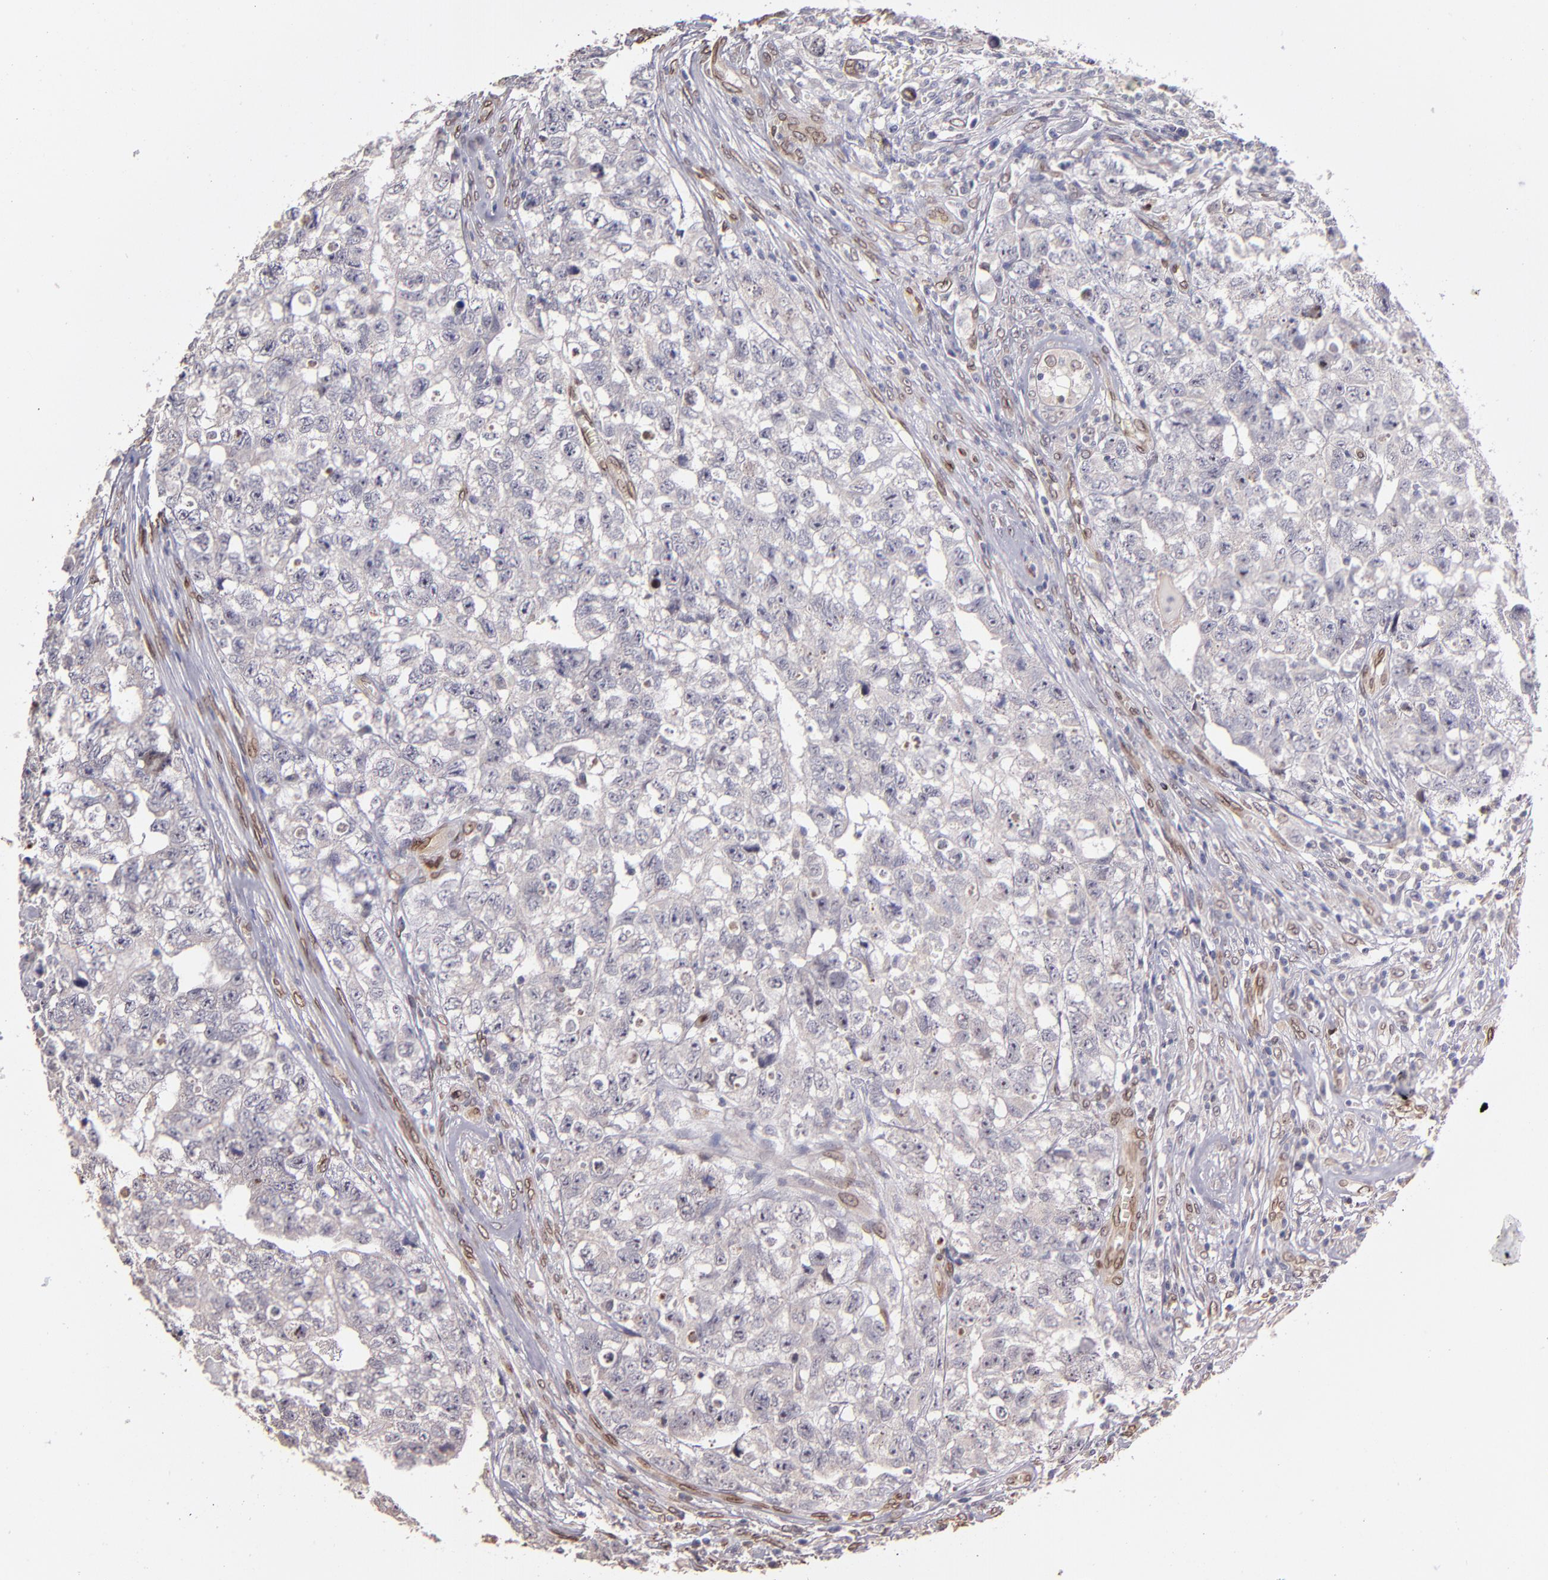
{"staining": {"intensity": "negative", "quantity": "none", "location": "none"}, "tissue": "testis cancer", "cell_type": "Tumor cells", "image_type": "cancer", "snomed": [{"axis": "morphology", "description": "Carcinoma, Embryonal, NOS"}, {"axis": "topography", "description": "Testis"}], "caption": "This is an immunohistochemistry histopathology image of testis embryonal carcinoma. There is no positivity in tumor cells.", "gene": "PUM3", "patient": {"sex": "male", "age": 31}}